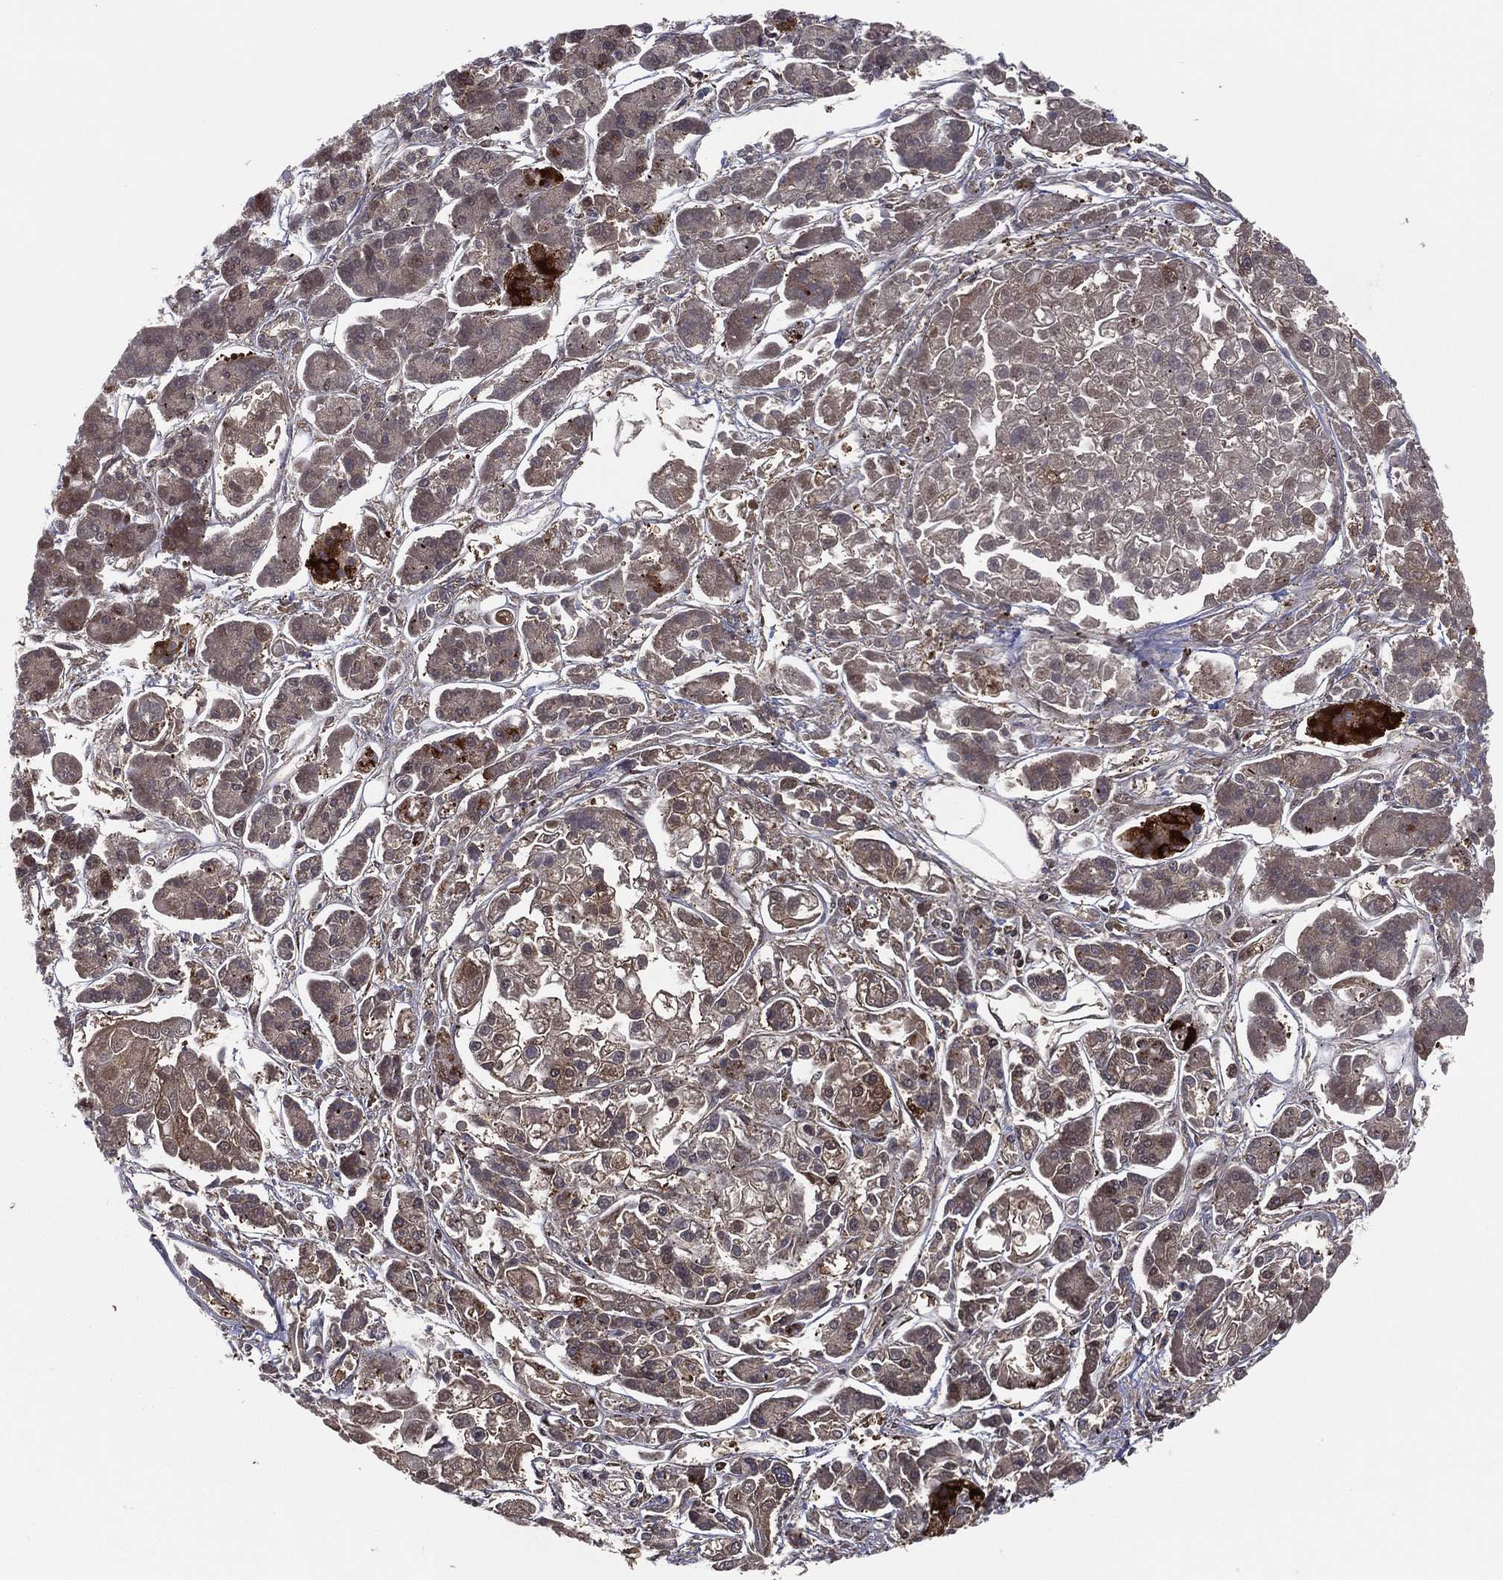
{"staining": {"intensity": "weak", "quantity": "<25%", "location": "cytoplasmic/membranous"}, "tissue": "pancreatic cancer", "cell_type": "Tumor cells", "image_type": "cancer", "snomed": [{"axis": "morphology", "description": "Adenocarcinoma, NOS"}, {"axis": "topography", "description": "Pancreas"}], "caption": "Pancreatic cancer (adenocarcinoma) was stained to show a protein in brown. There is no significant expression in tumor cells.", "gene": "ICOSLG", "patient": {"sex": "male", "age": 85}}